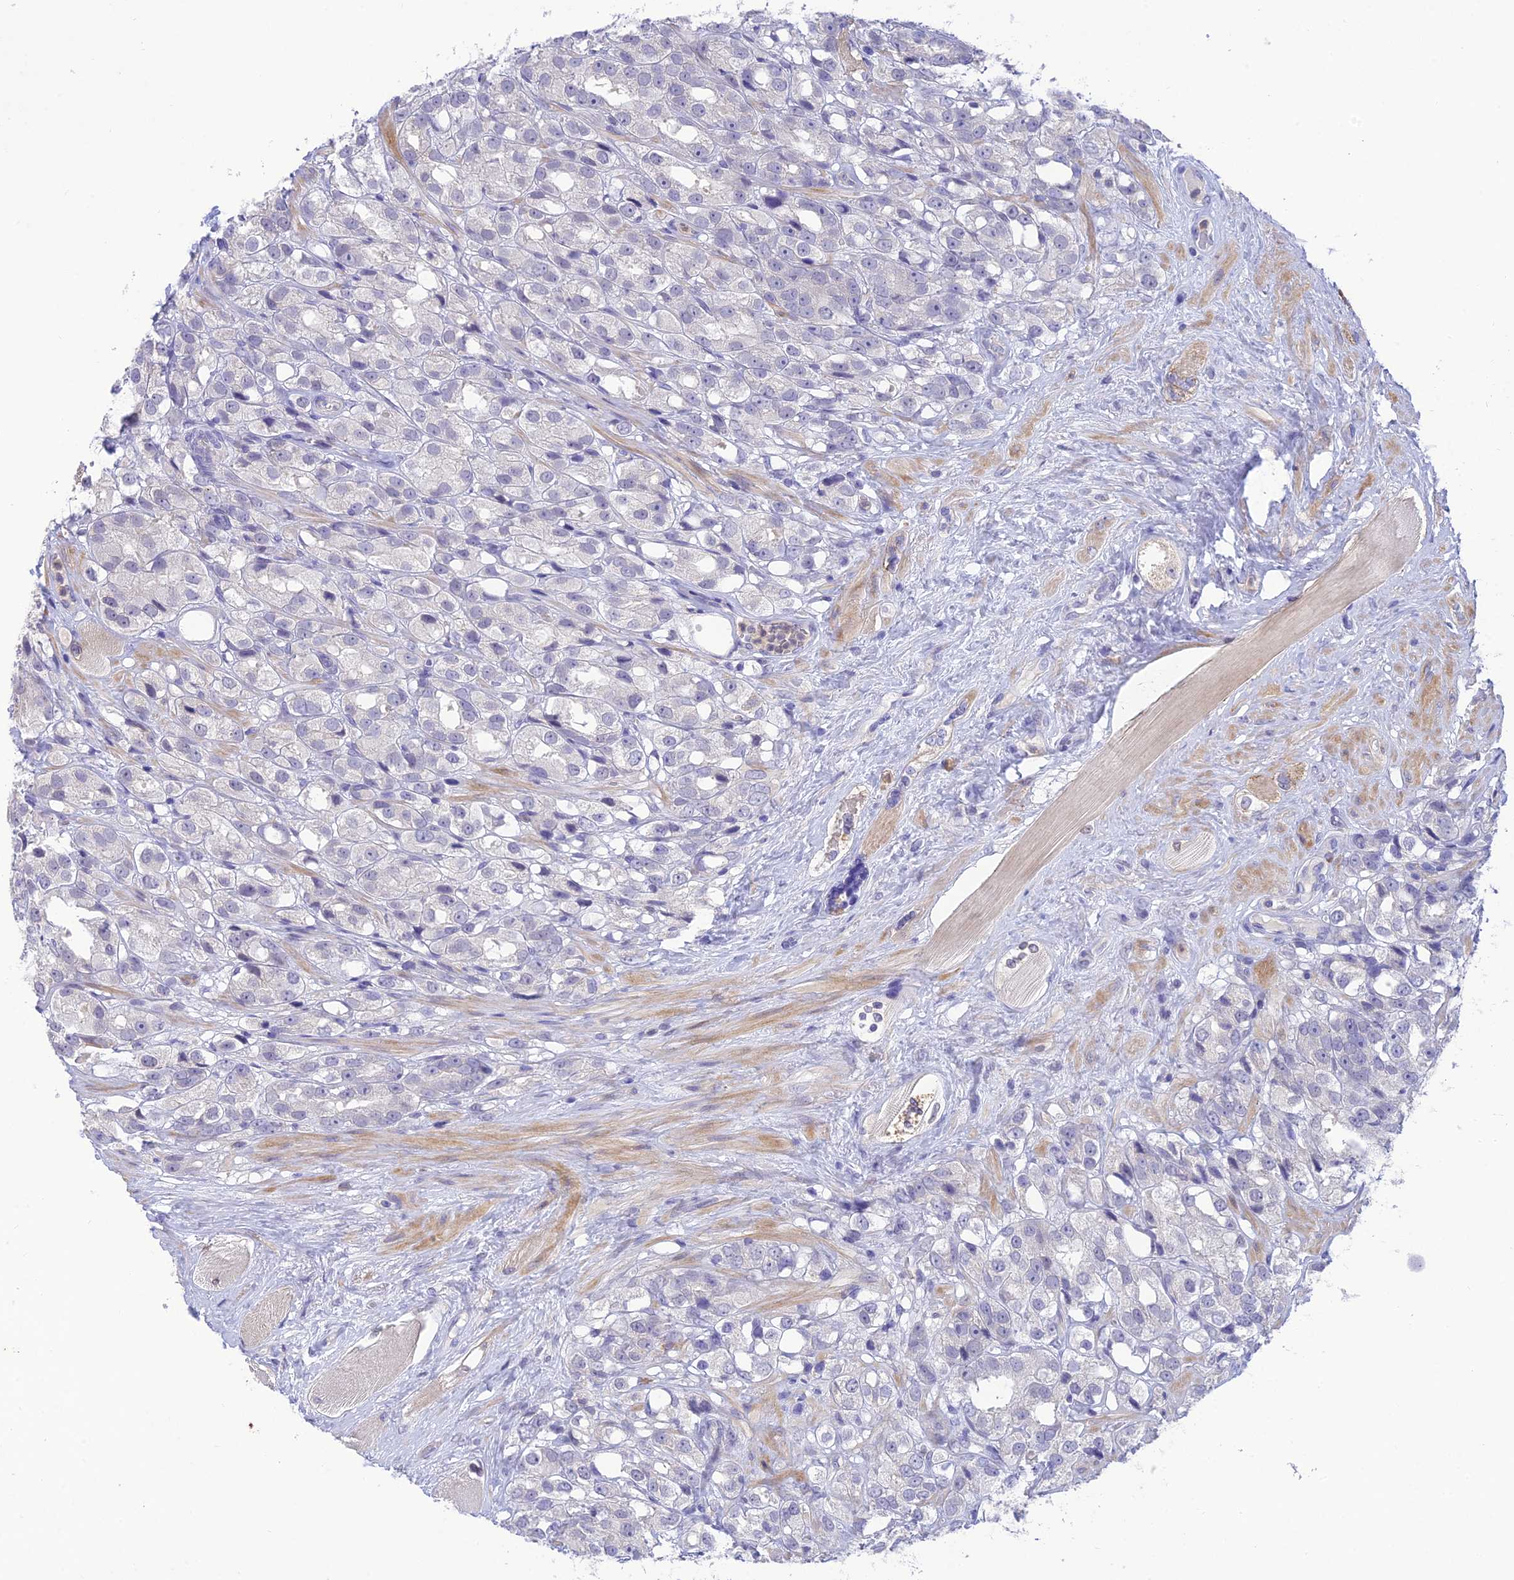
{"staining": {"intensity": "negative", "quantity": "none", "location": "none"}, "tissue": "prostate cancer", "cell_type": "Tumor cells", "image_type": "cancer", "snomed": [{"axis": "morphology", "description": "Adenocarcinoma, NOS"}, {"axis": "topography", "description": "Prostate"}], "caption": "IHC micrograph of adenocarcinoma (prostate) stained for a protein (brown), which displays no expression in tumor cells.", "gene": "BMT2", "patient": {"sex": "male", "age": 79}}